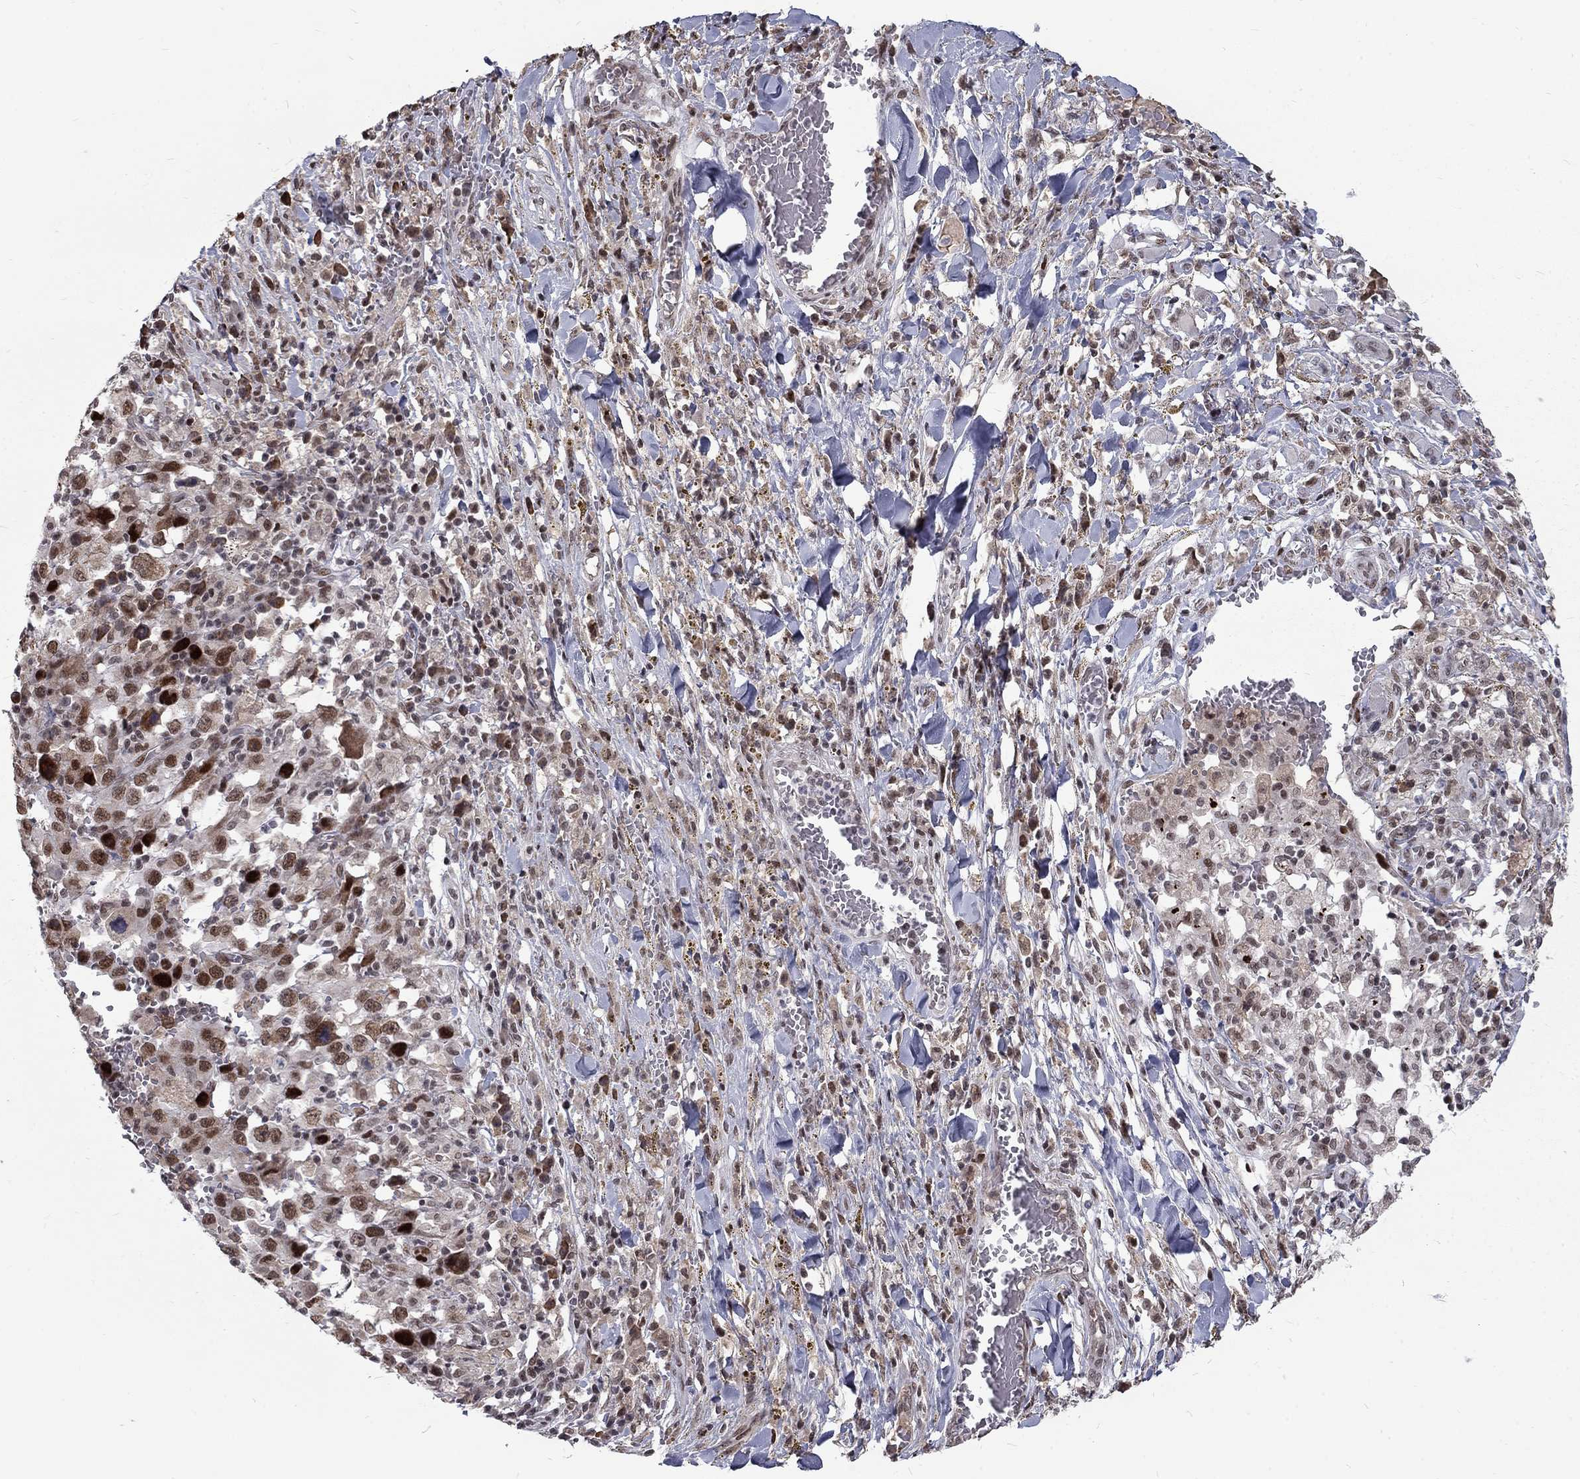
{"staining": {"intensity": "strong", "quantity": "25%-75%", "location": "nuclear"}, "tissue": "melanoma", "cell_type": "Tumor cells", "image_type": "cancer", "snomed": [{"axis": "morphology", "description": "Malignant melanoma, NOS"}, {"axis": "topography", "description": "Skin"}], "caption": "Immunohistochemical staining of melanoma shows high levels of strong nuclear expression in approximately 25%-75% of tumor cells.", "gene": "TCEAL1", "patient": {"sex": "female", "age": 91}}